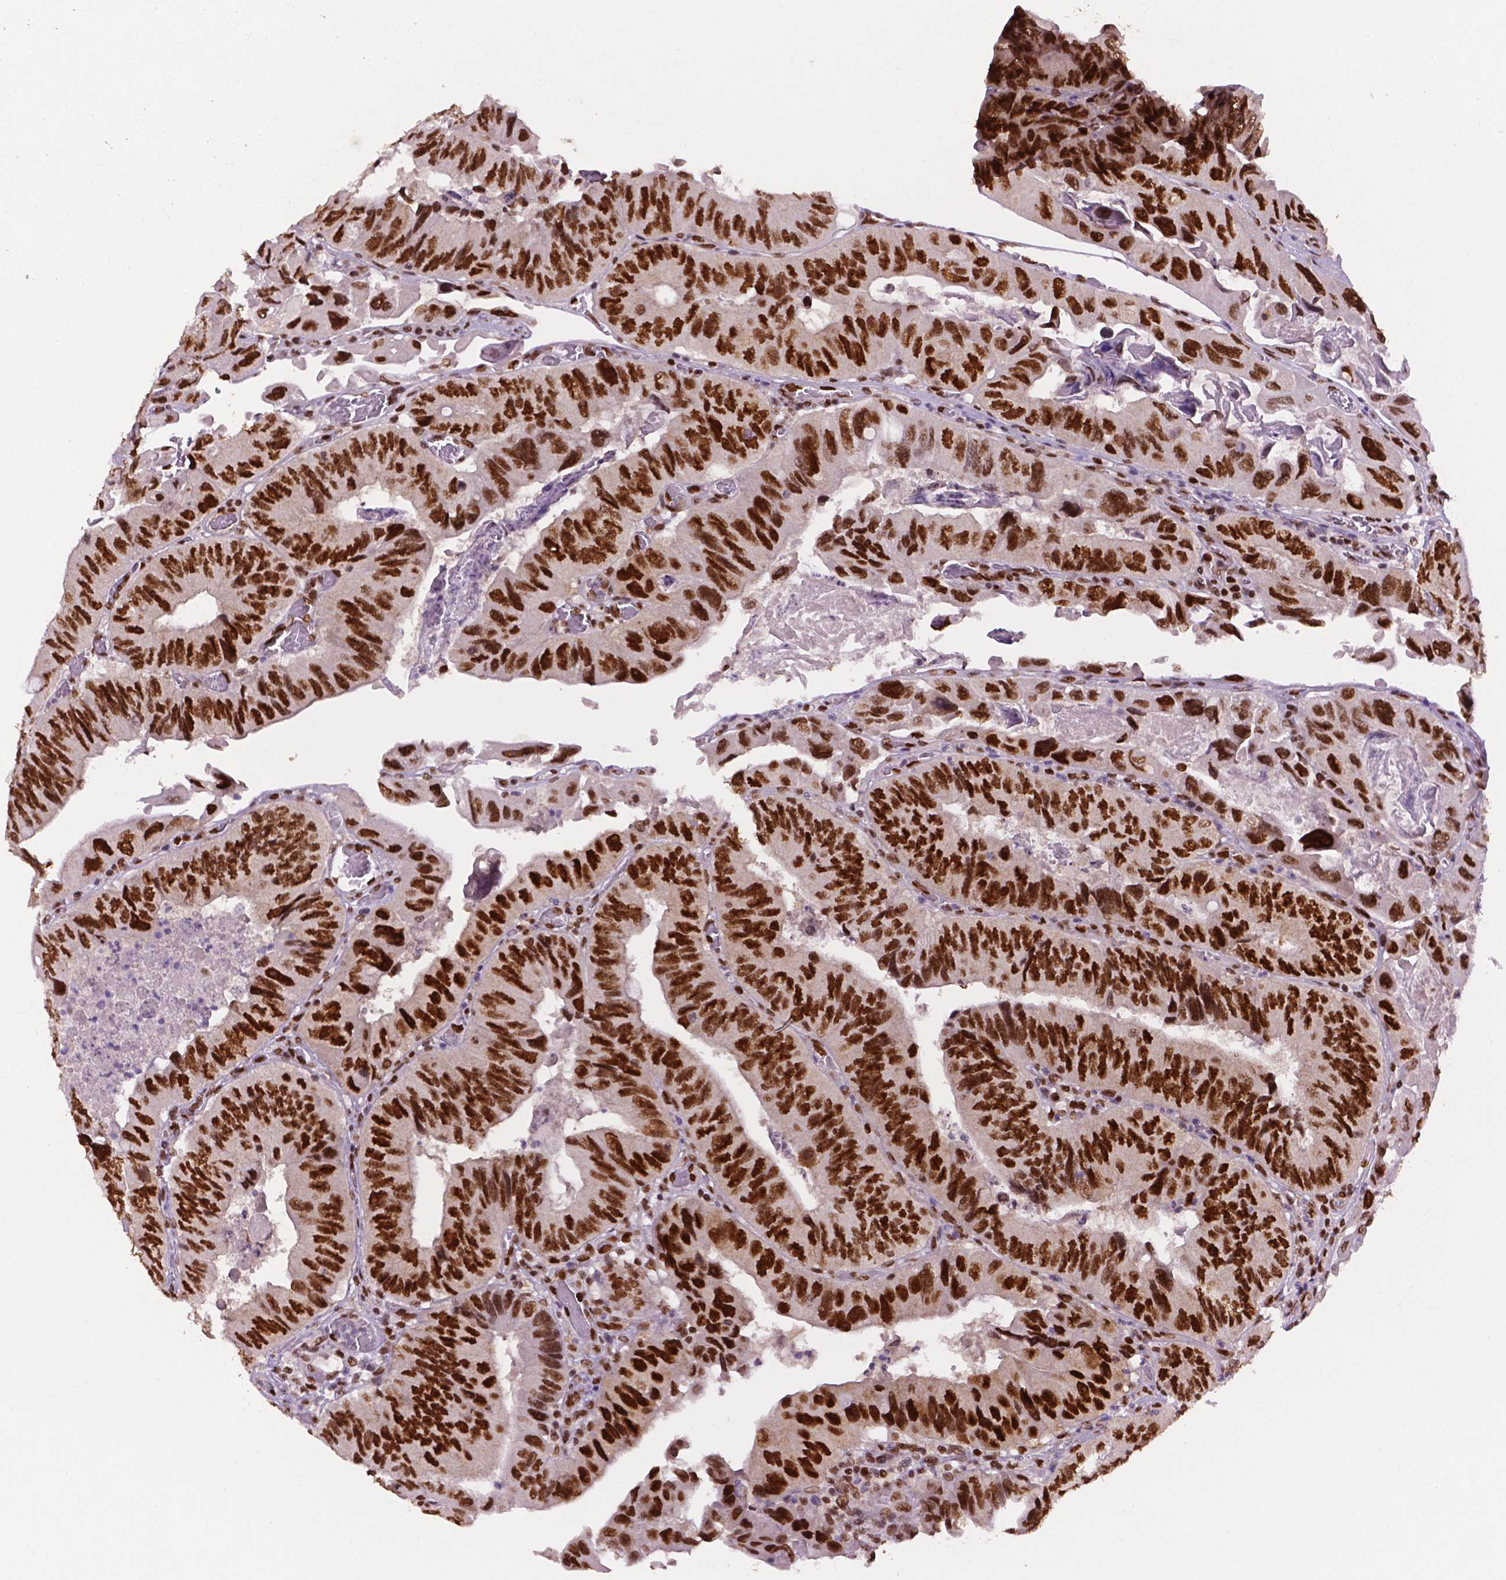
{"staining": {"intensity": "strong", "quantity": "25%-75%", "location": "nuclear"}, "tissue": "colorectal cancer", "cell_type": "Tumor cells", "image_type": "cancer", "snomed": [{"axis": "morphology", "description": "Adenocarcinoma, NOS"}, {"axis": "topography", "description": "Colon"}], "caption": "An IHC image of neoplastic tissue is shown. Protein staining in brown shows strong nuclear positivity in adenocarcinoma (colorectal) within tumor cells.", "gene": "MLH1", "patient": {"sex": "female", "age": 84}}